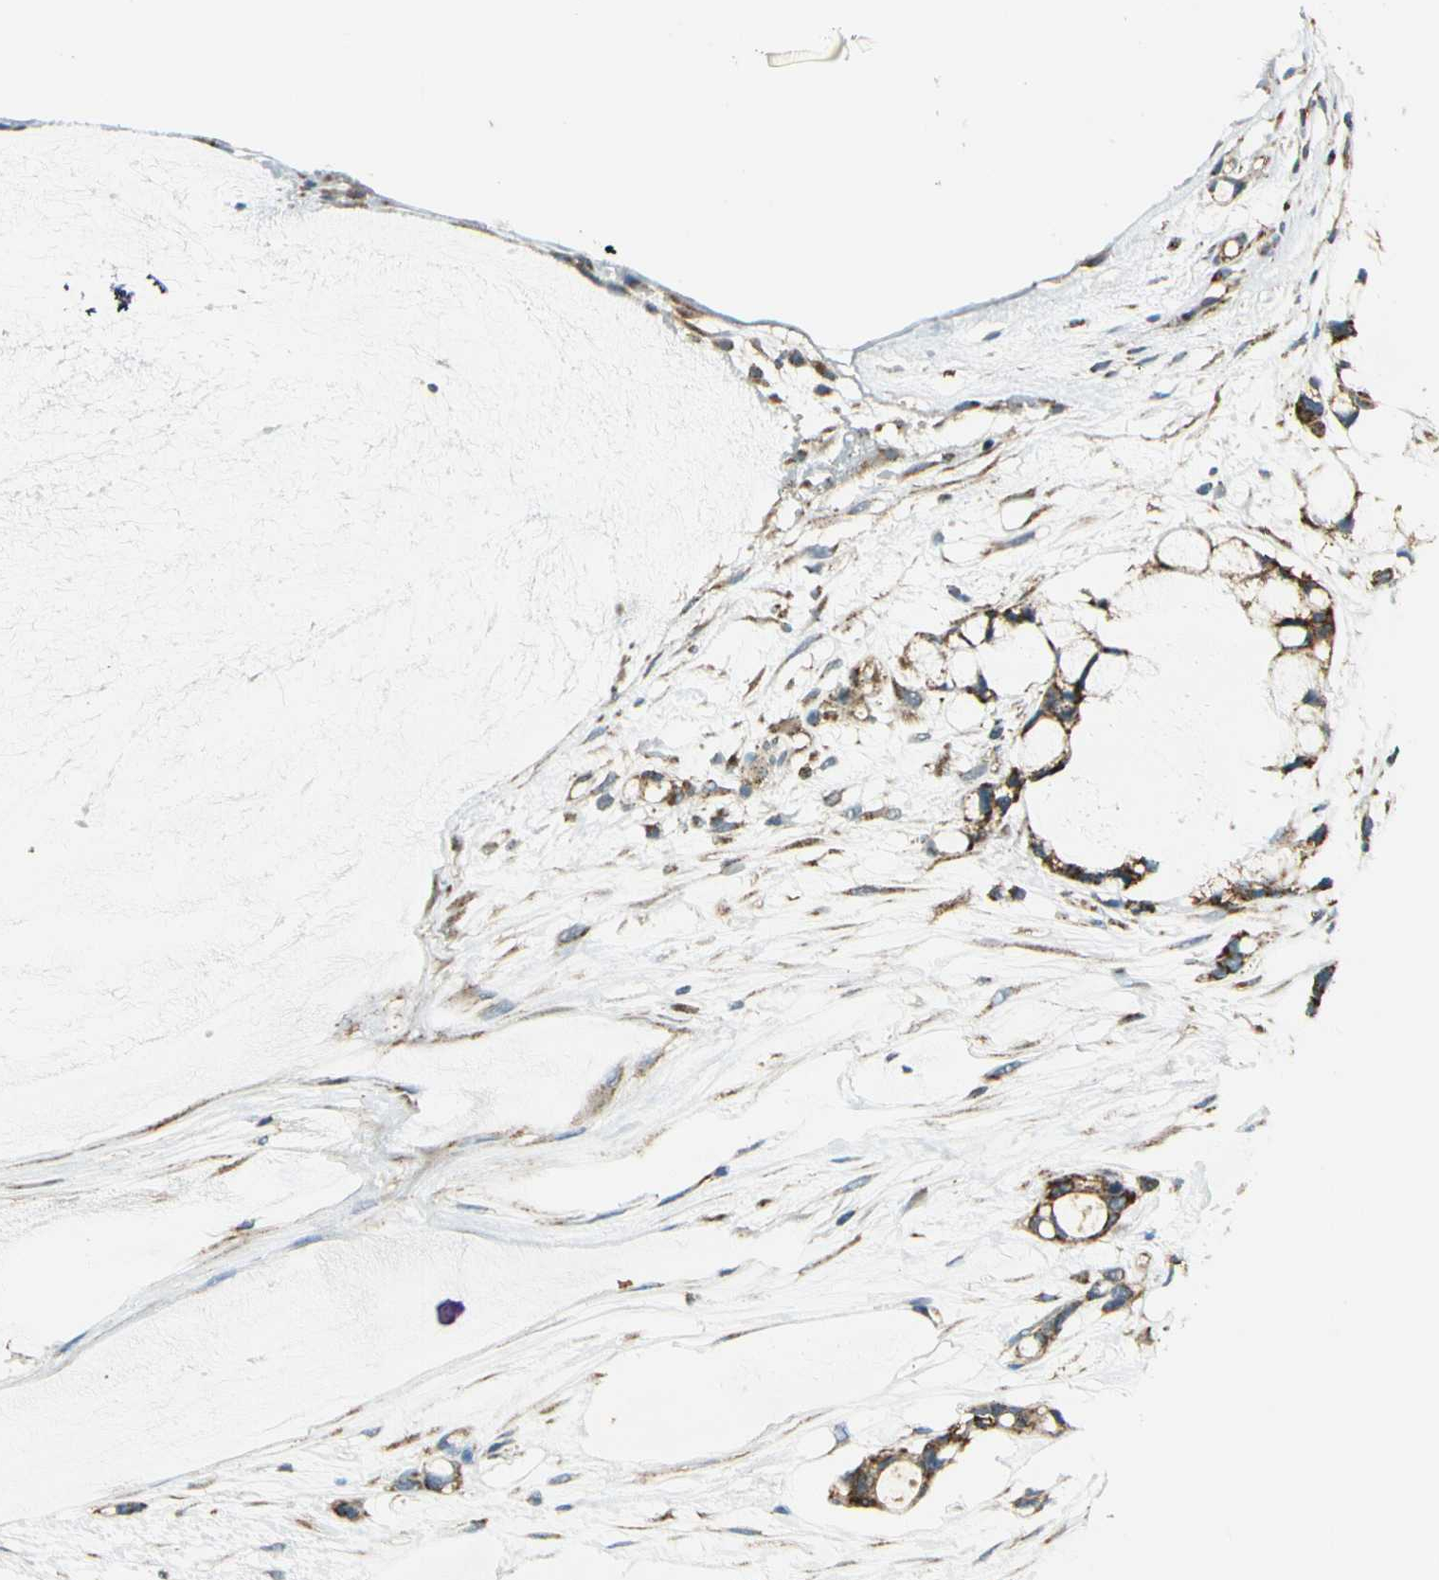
{"staining": {"intensity": "strong", "quantity": ">75%", "location": "cytoplasmic/membranous"}, "tissue": "ovarian cancer", "cell_type": "Tumor cells", "image_type": "cancer", "snomed": [{"axis": "morphology", "description": "Cystadenocarcinoma, mucinous, NOS"}, {"axis": "topography", "description": "Ovary"}], "caption": "Human ovarian cancer (mucinous cystadenocarcinoma) stained for a protein (brown) displays strong cytoplasmic/membranous positive positivity in about >75% of tumor cells.", "gene": "EPHB3", "patient": {"sex": "female", "age": 39}}